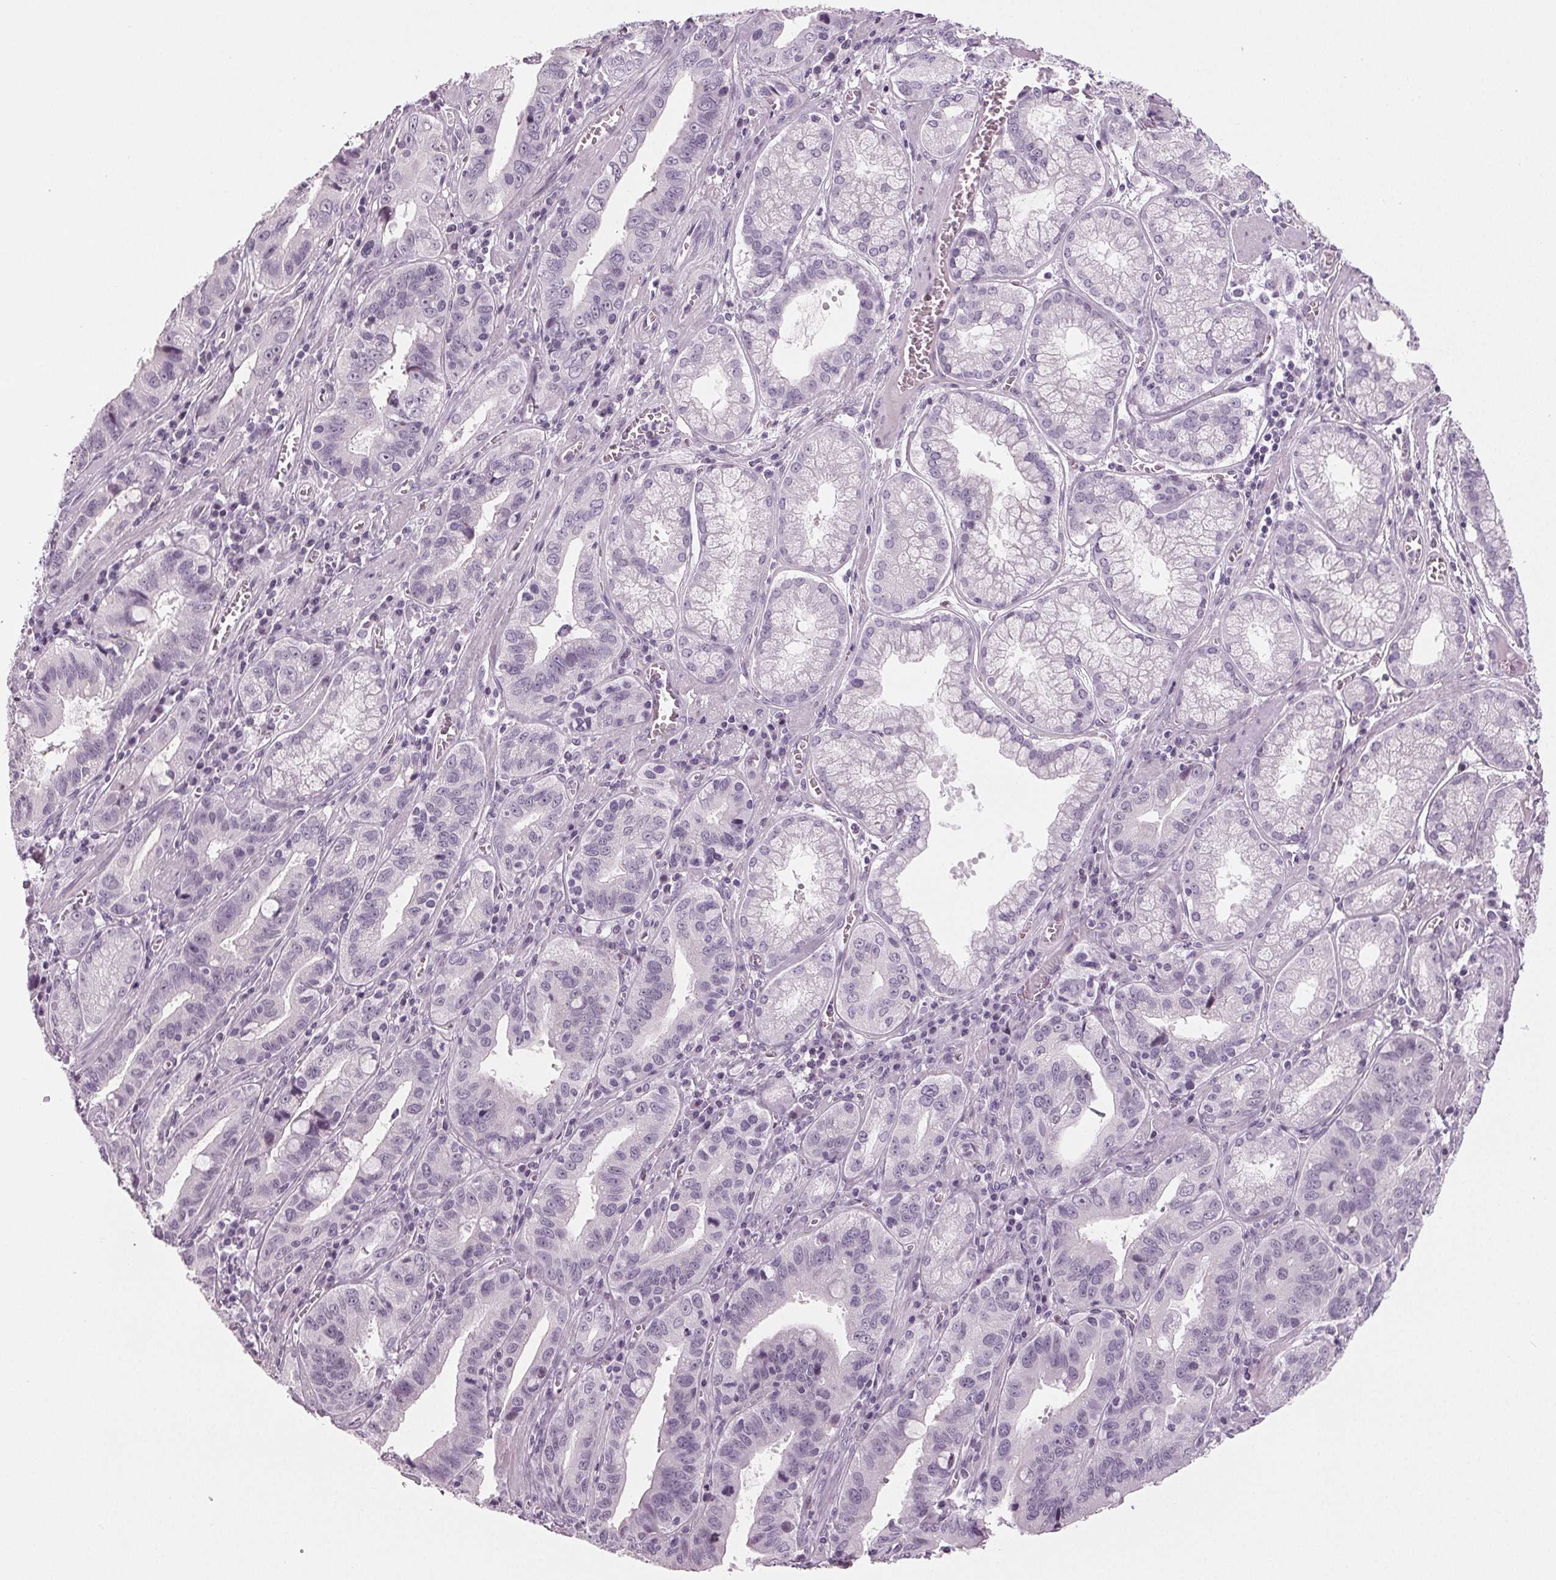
{"staining": {"intensity": "negative", "quantity": "none", "location": "none"}, "tissue": "stomach cancer", "cell_type": "Tumor cells", "image_type": "cancer", "snomed": [{"axis": "morphology", "description": "Adenocarcinoma, NOS"}, {"axis": "topography", "description": "Stomach, lower"}], "caption": "IHC histopathology image of stomach adenocarcinoma stained for a protein (brown), which displays no expression in tumor cells.", "gene": "IGF2BP1", "patient": {"sex": "female", "age": 76}}